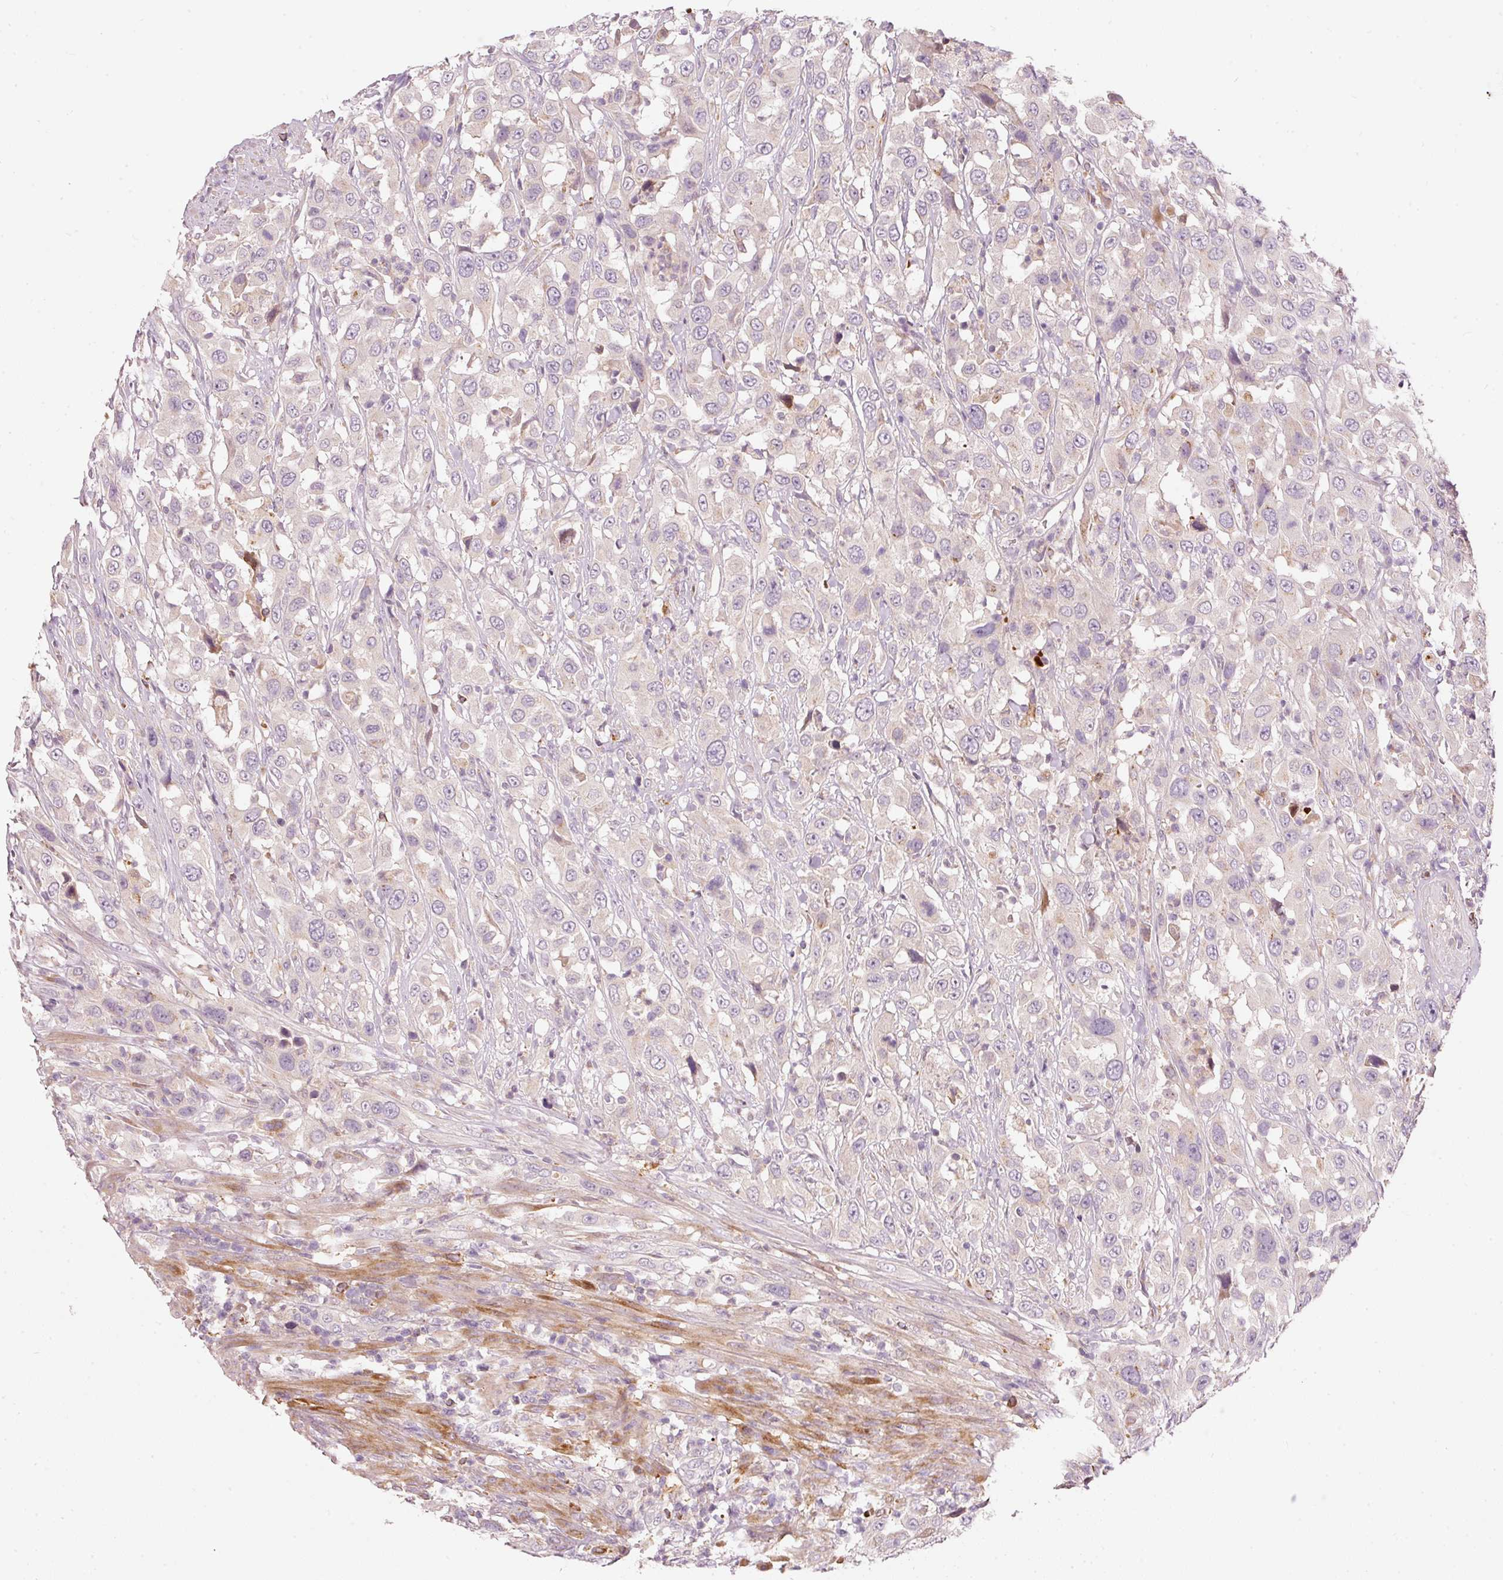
{"staining": {"intensity": "negative", "quantity": "none", "location": "none"}, "tissue": "urothelial cancer", "cell_type": "Tumor cells", "image_type": "cancer", "snomed": [{"axis": "morphology", "description": "Urothelial carcinoma, High grade"}, {"axis": "topography", "description": "Urinary bladder"}], "caption": "Immunohistochemistry micrograph of neoplastic tissue: urothelial cancer stained with DAB (3,3'-diaminobenzidine) reveals no significant protein positivity in tumor cells. The staining is performed using DAB (3,3'-diaminobenzidine) brown chromogen with nuclei counter-stained in using hematoxylin.", "gene": "KLHL21", "patient": {"sex": "male", "age": 61}}